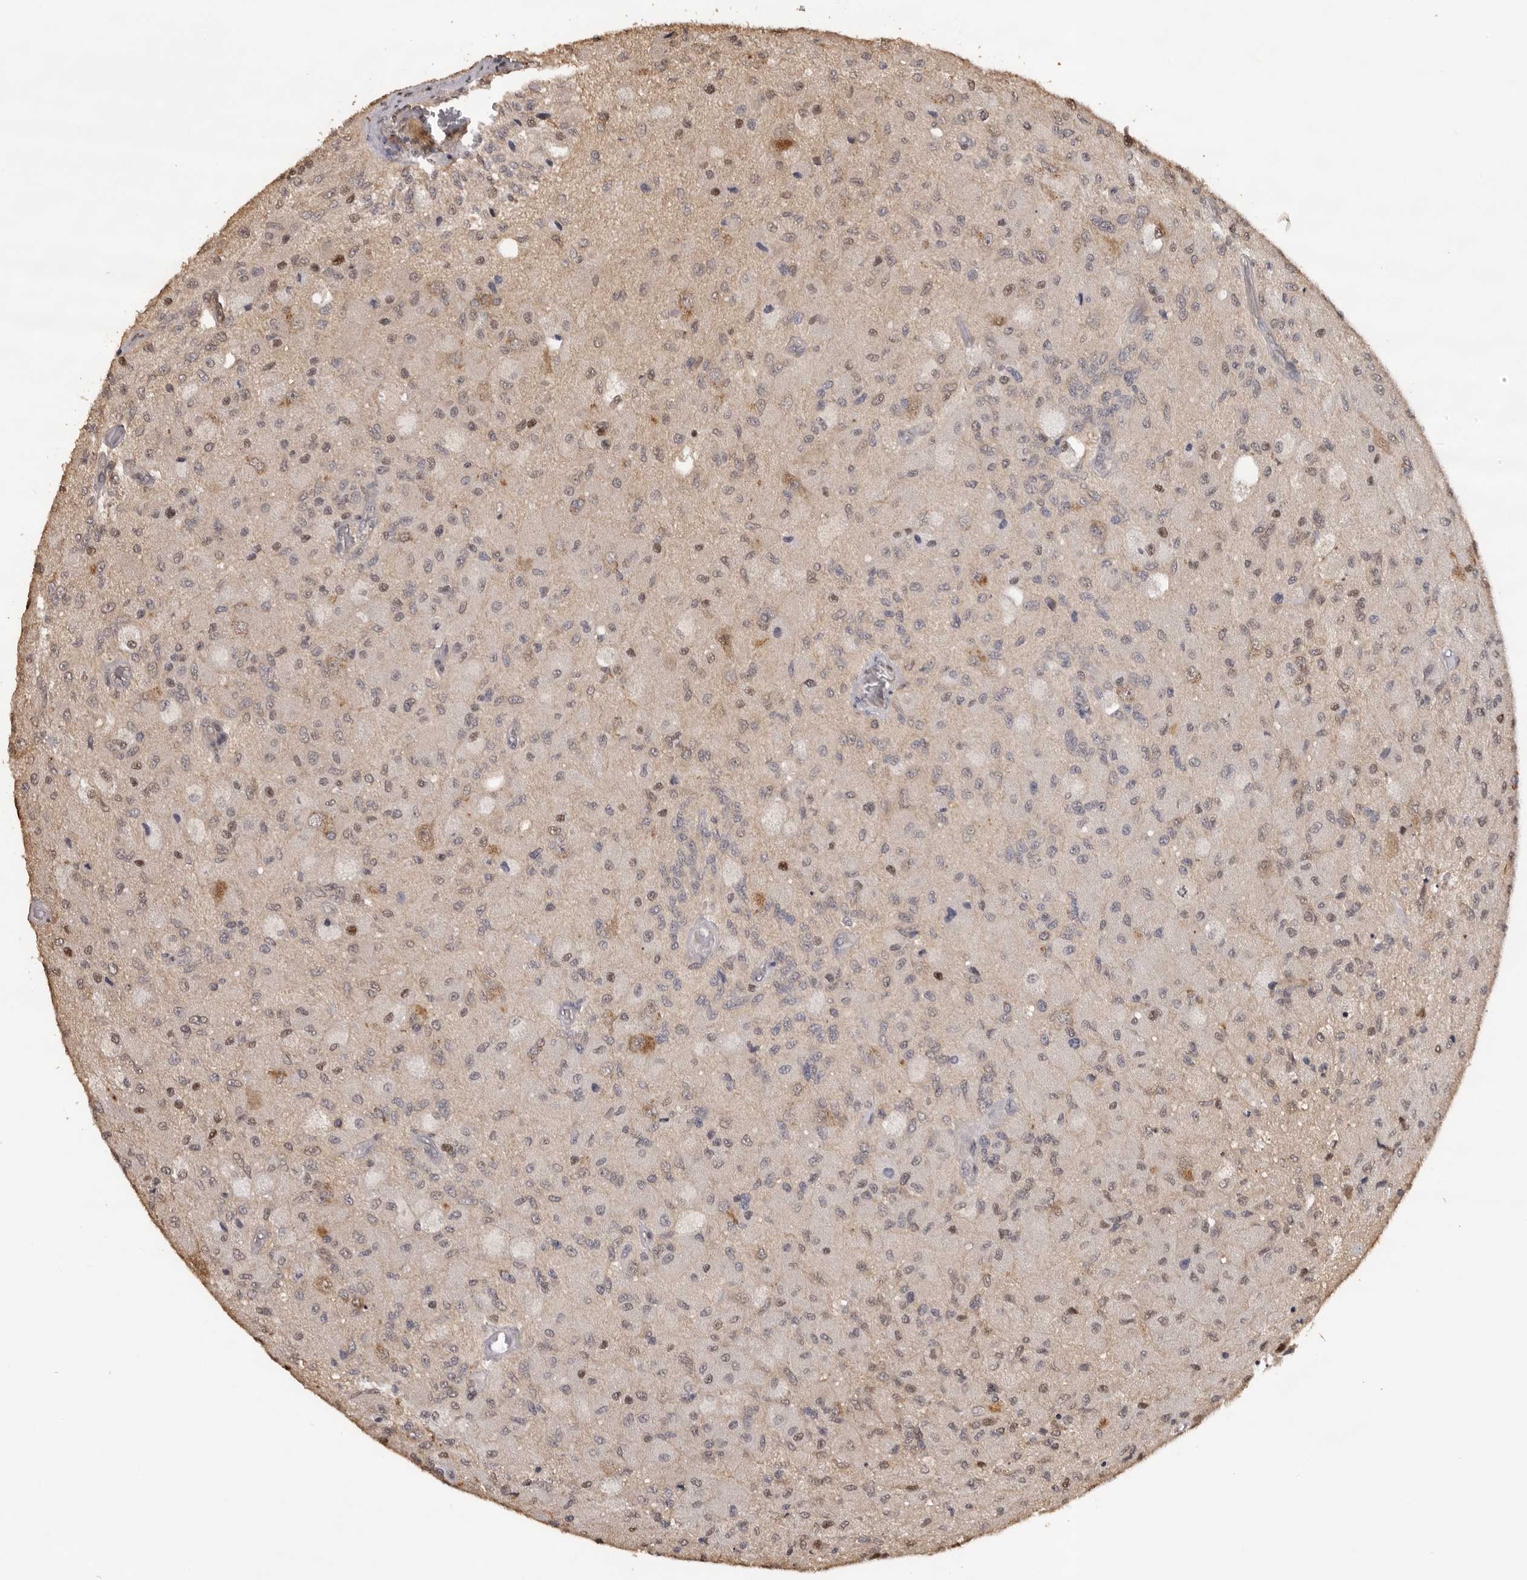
{"staining": {"intensity": "weak", "quantity": "<25%", "location": "cytoplasmic/membranous,nuclear"}, "tissue": "glioma", "cell_type": "Tumor cells", "image_type": "cancer", "snomed": [{"axis": "morphology", "description": "Normal tissue, NOS"}, {"axis": "morphology", "description": "Glioma, malignant, High grade"}, {"axis": "topography", "description": "Cerebral cortex"}], "caption": "Micrograph shows no protein positivity in tumor cells of glioma tissue. The staining is performed using DAB brown chromogen with nuclei counter-stained in using hematoxylin.", "gene": "KIF2B", "patient": {"sex": "male", "age": 77}}